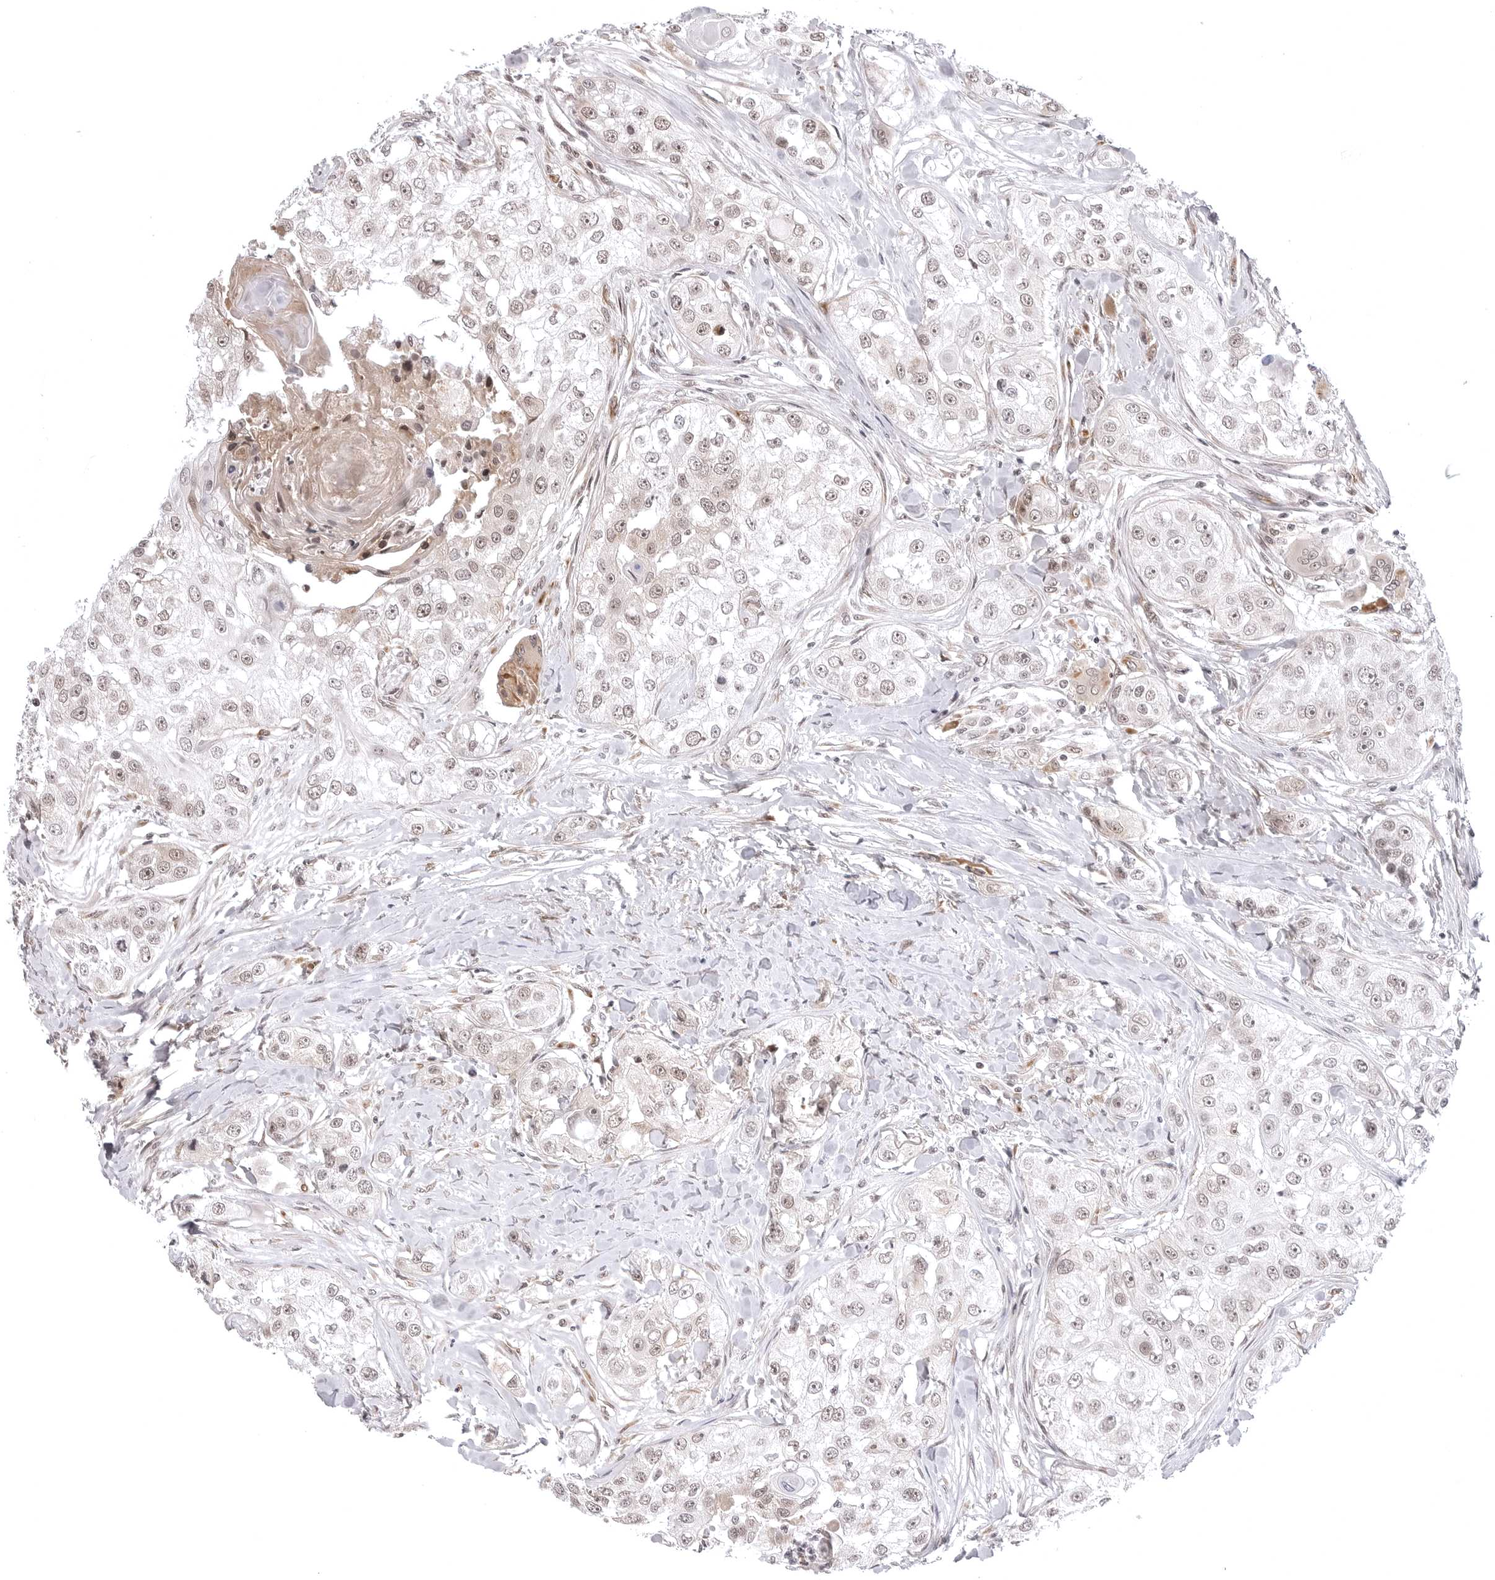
{"staining": {"intensity": "weak", "quantity": ">75%", "location": "nuclear"}, "tissue": "head and neck cancer", "cell_type": "Tumor cells", "image_type": "cancer", "snomed": [{"axis": "morphology", "description": "Normal tissue, NOS"}, {"axis": "morphology", "description": "Squamous cell carcinoma, NOS"}, {"axis": "topography", "description": "Skeletal muscle"}, {"axis": "topography", "description": "Head-Neck"}], "caption": "Immunohistochemical staining of squamous cell carcinoma (head and neck) shows weak nuclear protein expression in about >75% of tumor cells. (DAB IHC, brown staining for protein, blue staining for nuclei).", "gene": "PHF3", "patient": {"sex": "male", "age": 51}}